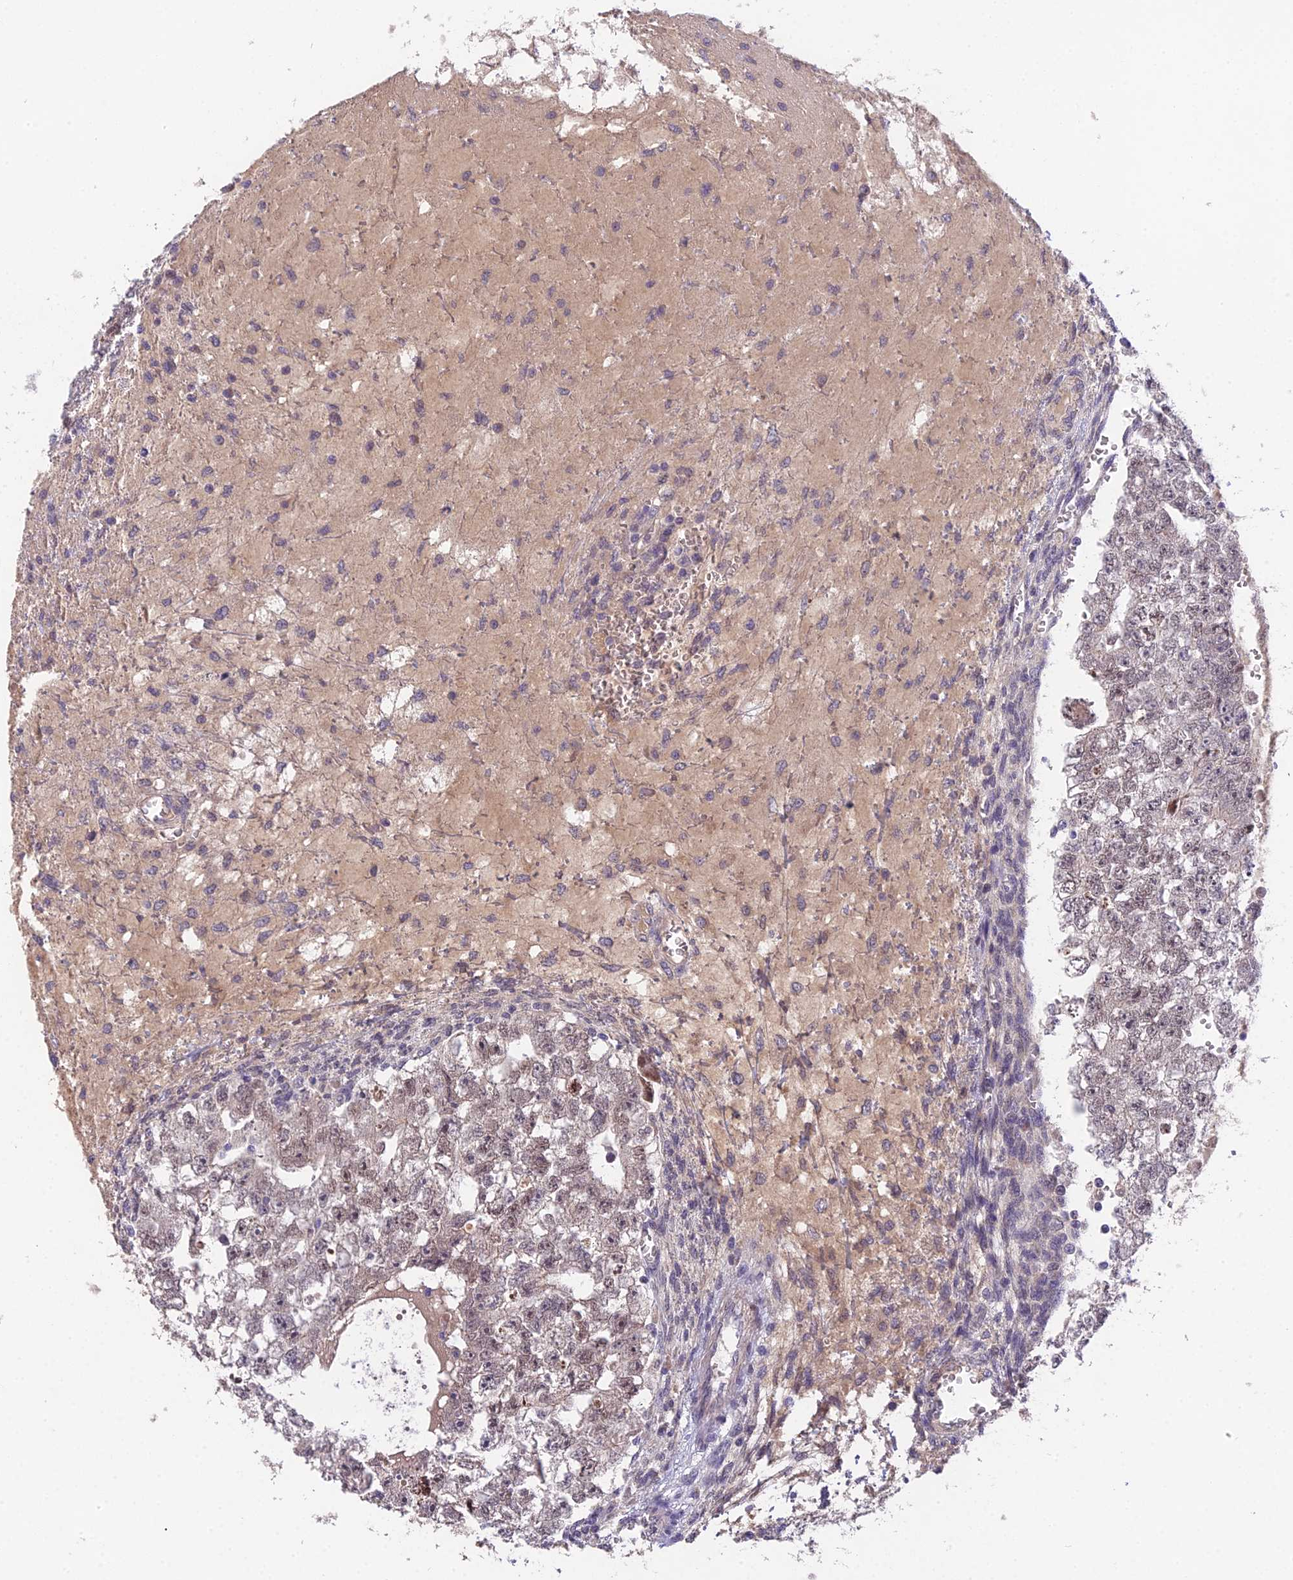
{"staining": {"intensity": "weak", "quantity": "25%-75%", "location": "nuclear"}, "tissue": "testis cancer", "cell_type": "Tumor cells", "image_type": "cancer", "snomed": [{"axis": "morphology", "description": "Seminoma, NOS"}, {"axis": "morphology", "description": "Carcinoma, Embryonal, NOS"}, {"axis": "topography", "description": "Testis"}], "caption": "Testis cancer stained for a protein shows weak nuclear positivity in tumor cells.", "gene": "PUS10", "patient": {"sex": "male", "age": 38}}